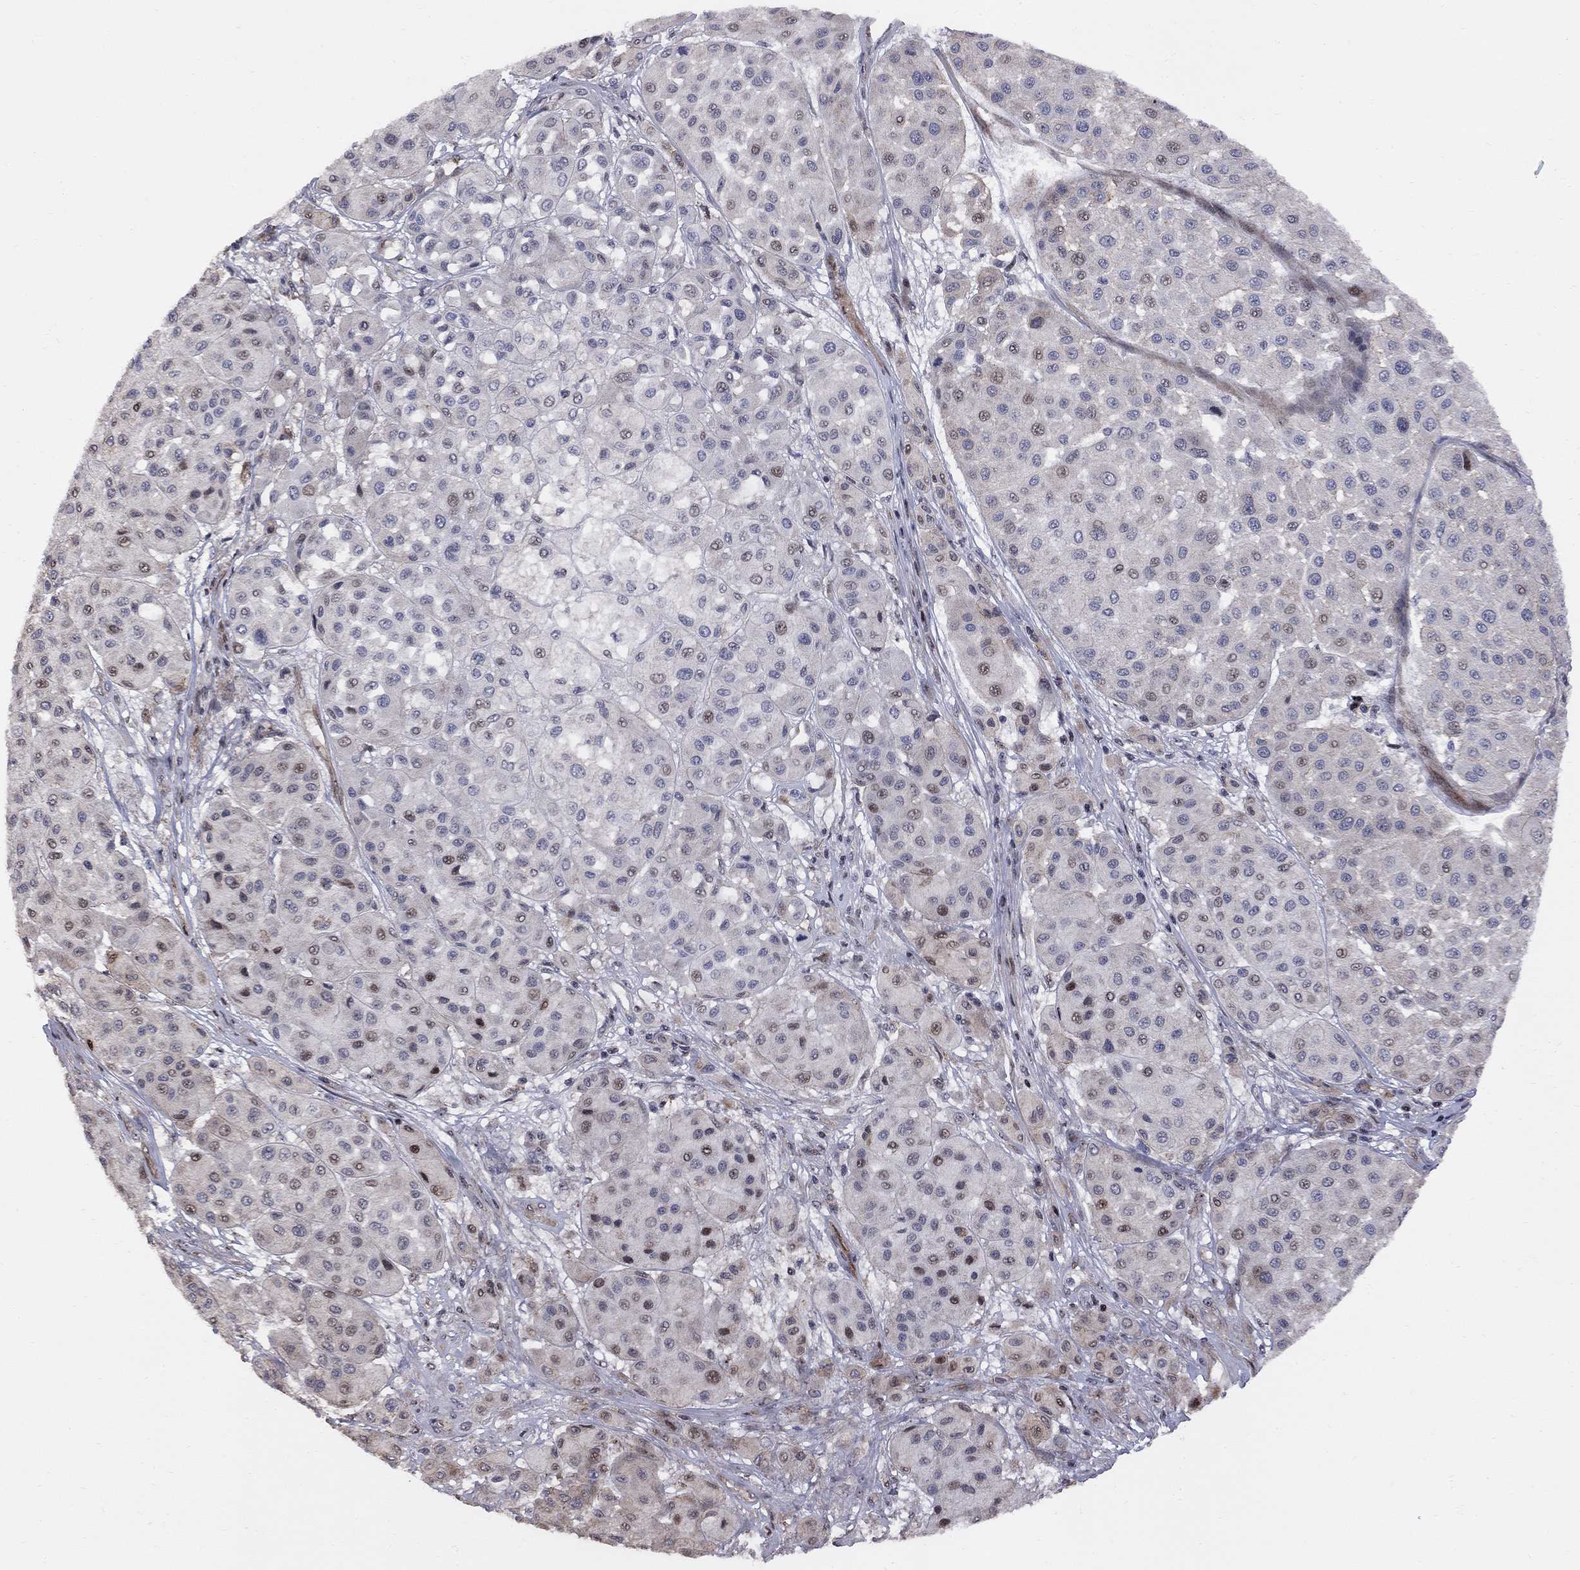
{"staining": {"intensity": "strong", "quantity": "<25%", "location": "nuclear"}, "tissue": "melanoma", "cell_type": "Tumor cells", "image_type": "cancer", "snomed": [{"axis": "morphology", "description": "Malignant melanoma, Metastatic site"}, {"axis": "topography", "description": "Smooth muscle"}], "caption": "Human malignant melanoma (metastatic site) stained for a protein (brown) shows strong nuclear positive positivity in approximately <25% of tumor cells.", "gene": "DHX33", "patient": {"sex": "male", "age": 41}}